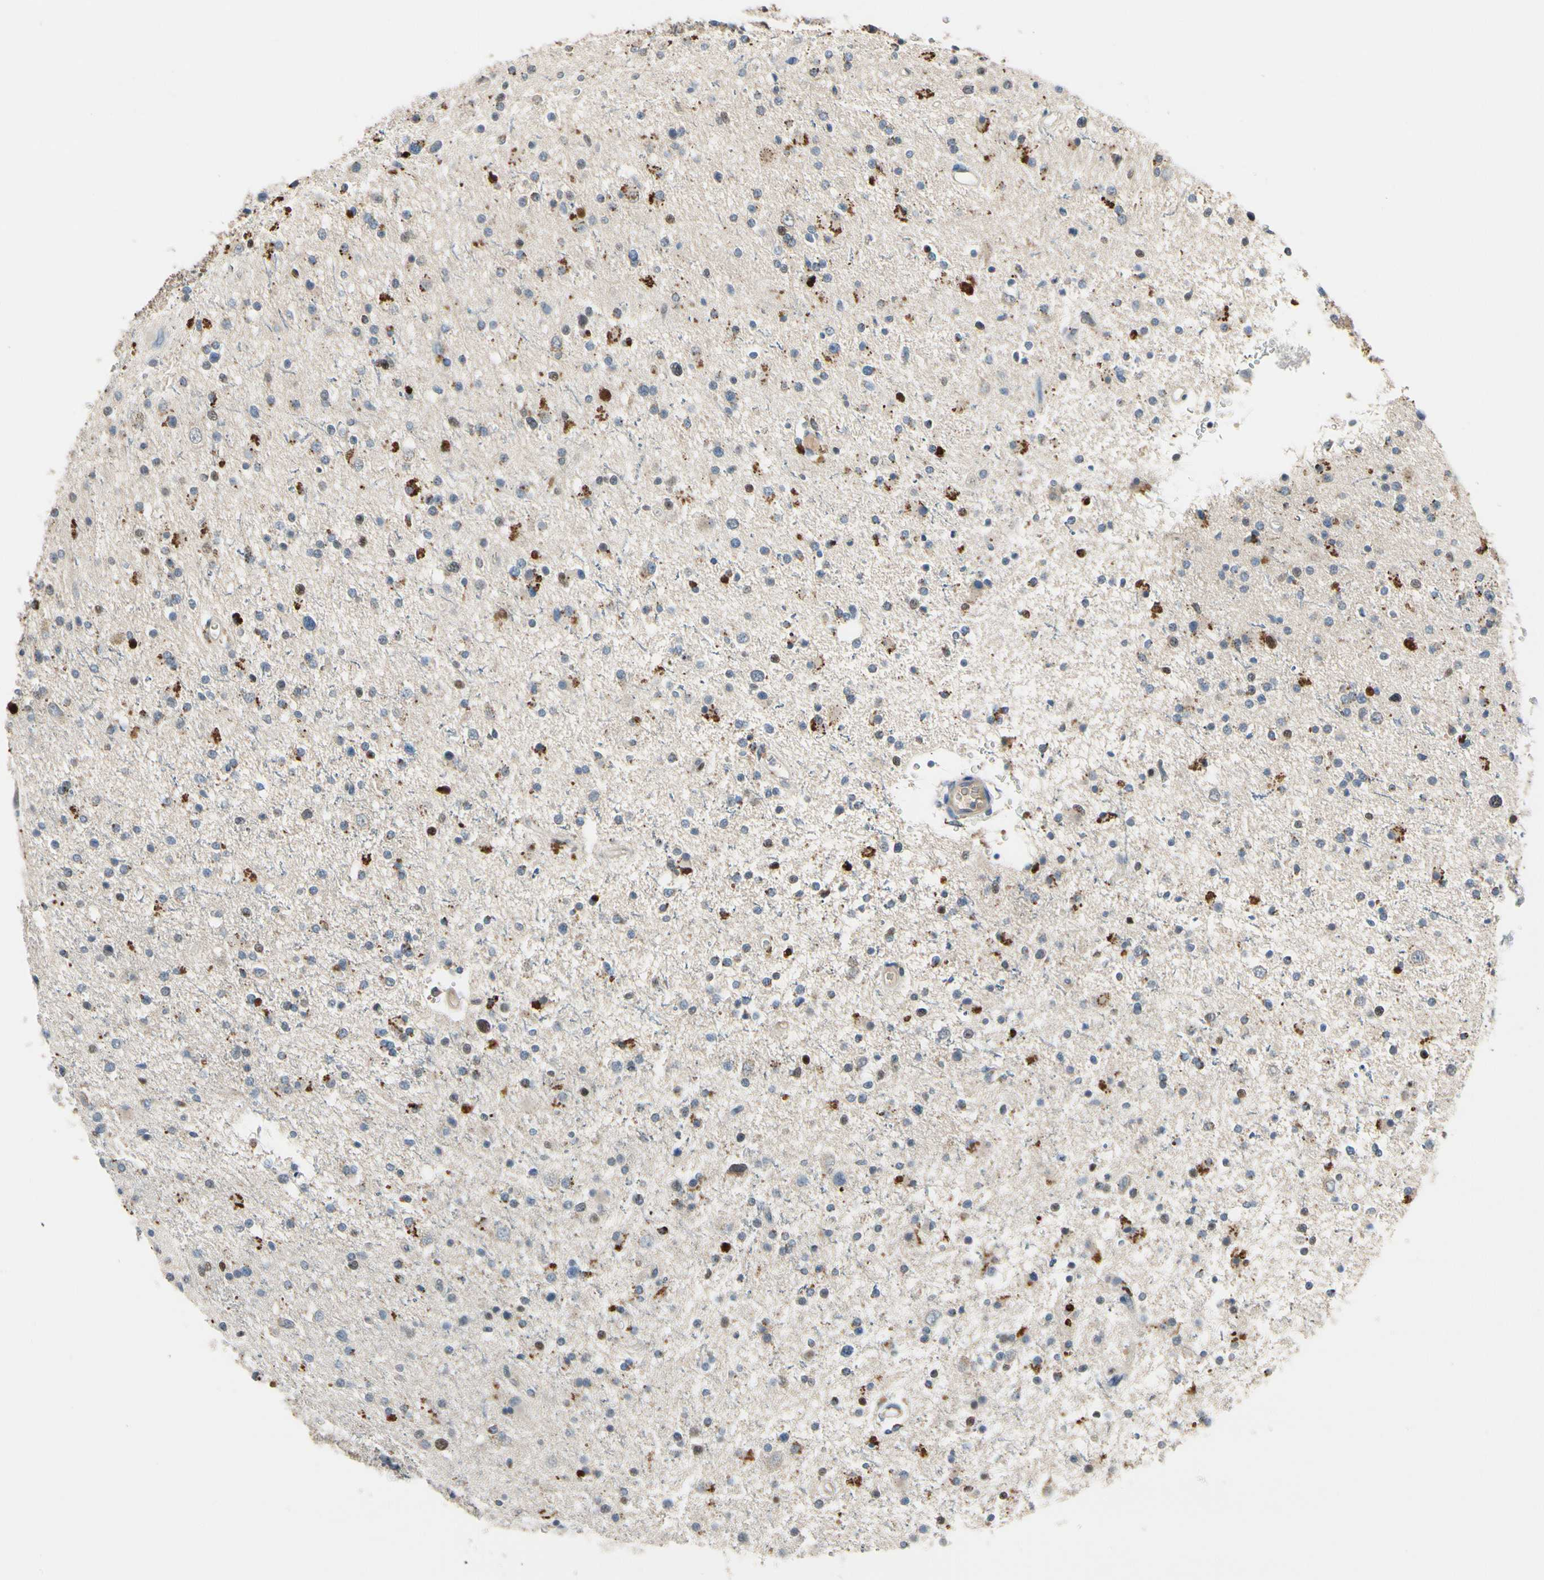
{"staining": {"intensity": "strong", "quantity": "<25%", "location": "cytoplasmic/membranous"}, "tissue": "glioma", "cell_type": "Tumor cells", "image_type": "cancer", "snomed": [{"axis": "morphology", "description": "Glioma, malignant, High grade"}, {"axis": "topography", "description": "Brain"}], "caption": "This is a photomicrograph of immunohistochemistry (IHC) staining of glioma, which shows strong positivity in the cytoplasmic/membranous of tumor cells.", "gene": "ZKSCAN4", "patient": {"sex": "male", "age": 33}}